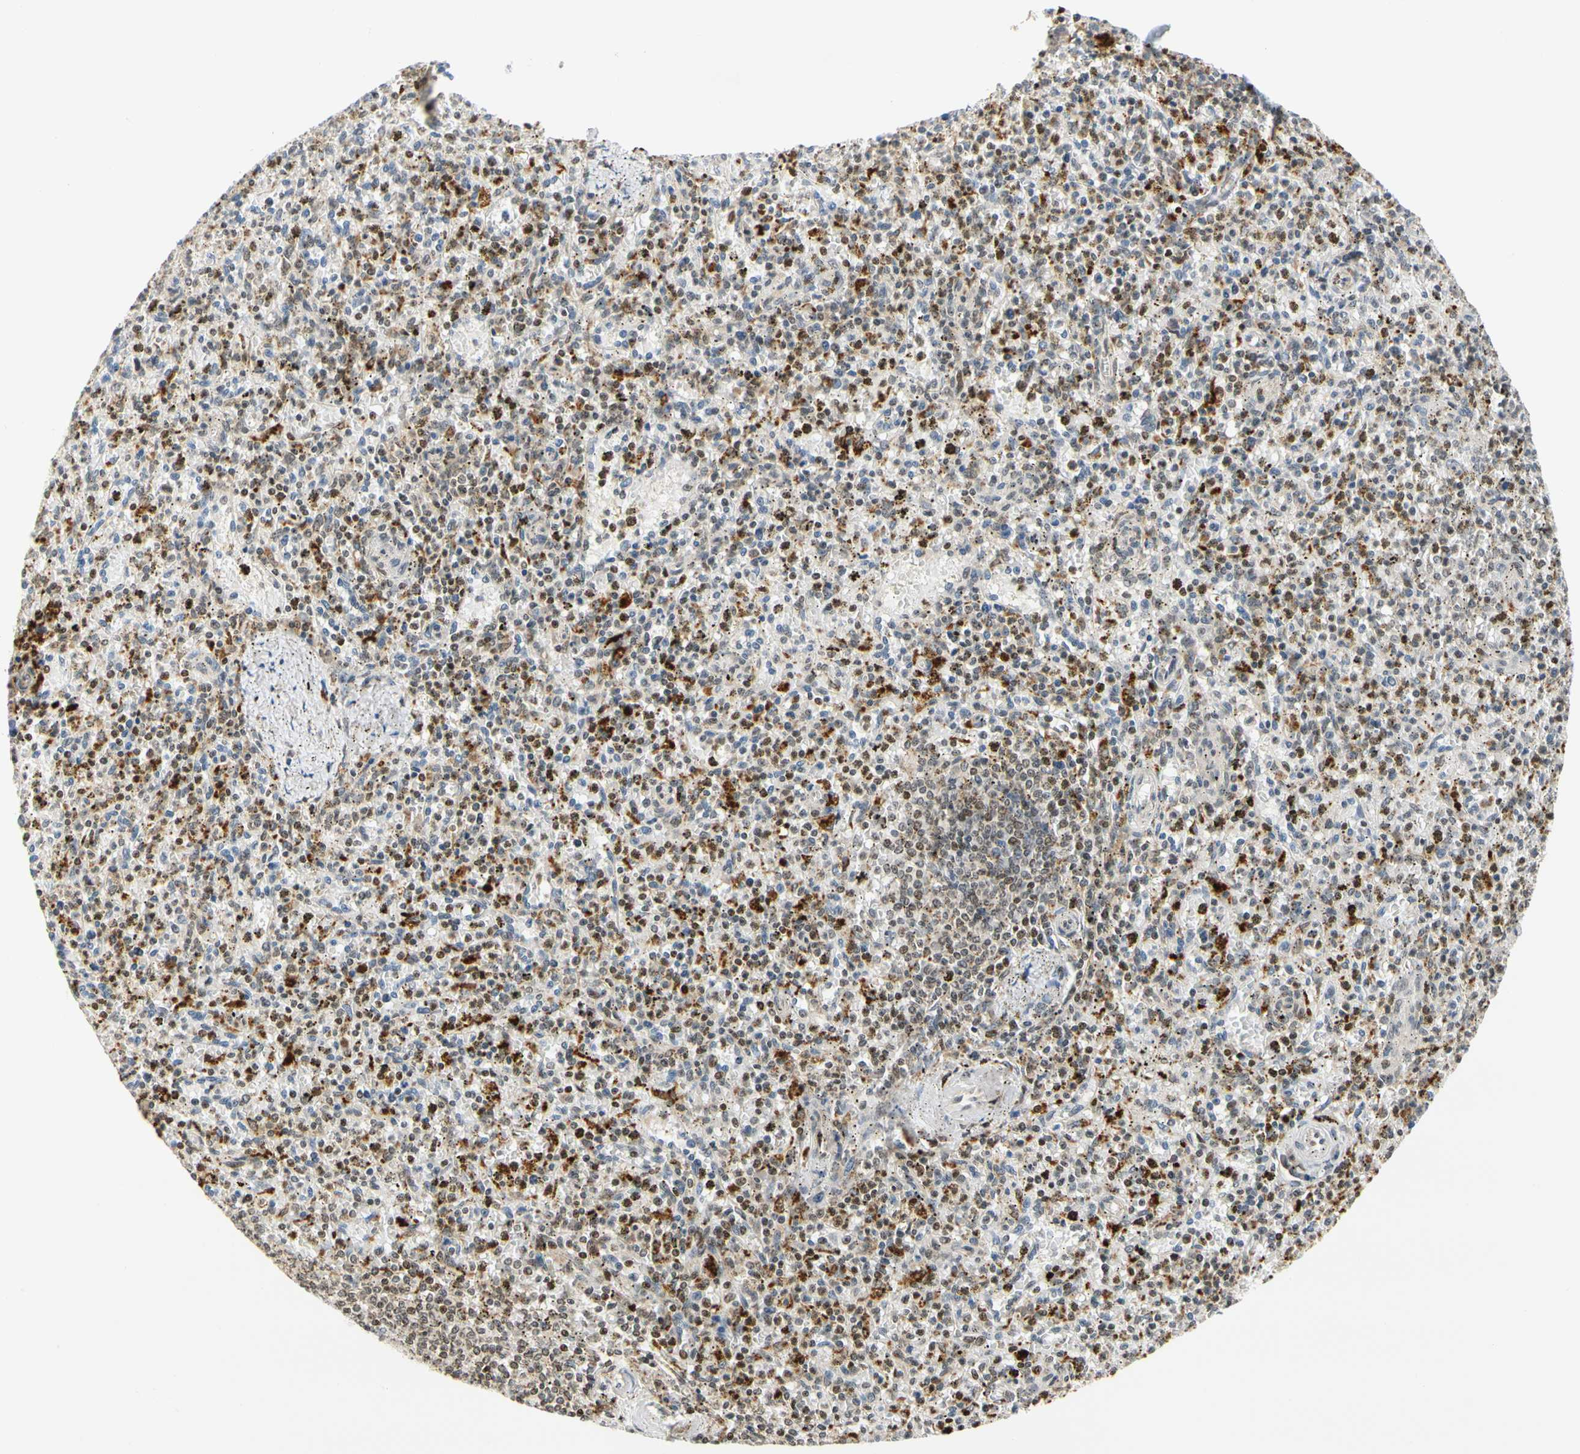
{"staining": {"intensity": "moderate", "quantity": "25%-75%", "location": "nuclear"}, "tissue": "spleen", "cell_type": "Cells in red pulp", "image_type": "normal", "snomed": [{"axis": "morphology", "description": "Normal tissue, NOS"}, {"axis": "topography", "description": "Spleen"}], "caption": "Immunohistochemistry (DAB (3,3'-diaminobenzidine)) staining of unremarkable human spleen demonstrates moderate nuclear protein positivity in approximately 25%-75% of cells in red pulp.", "gene": "CDK7", "patient": {"sex": "male", "age": 72}}